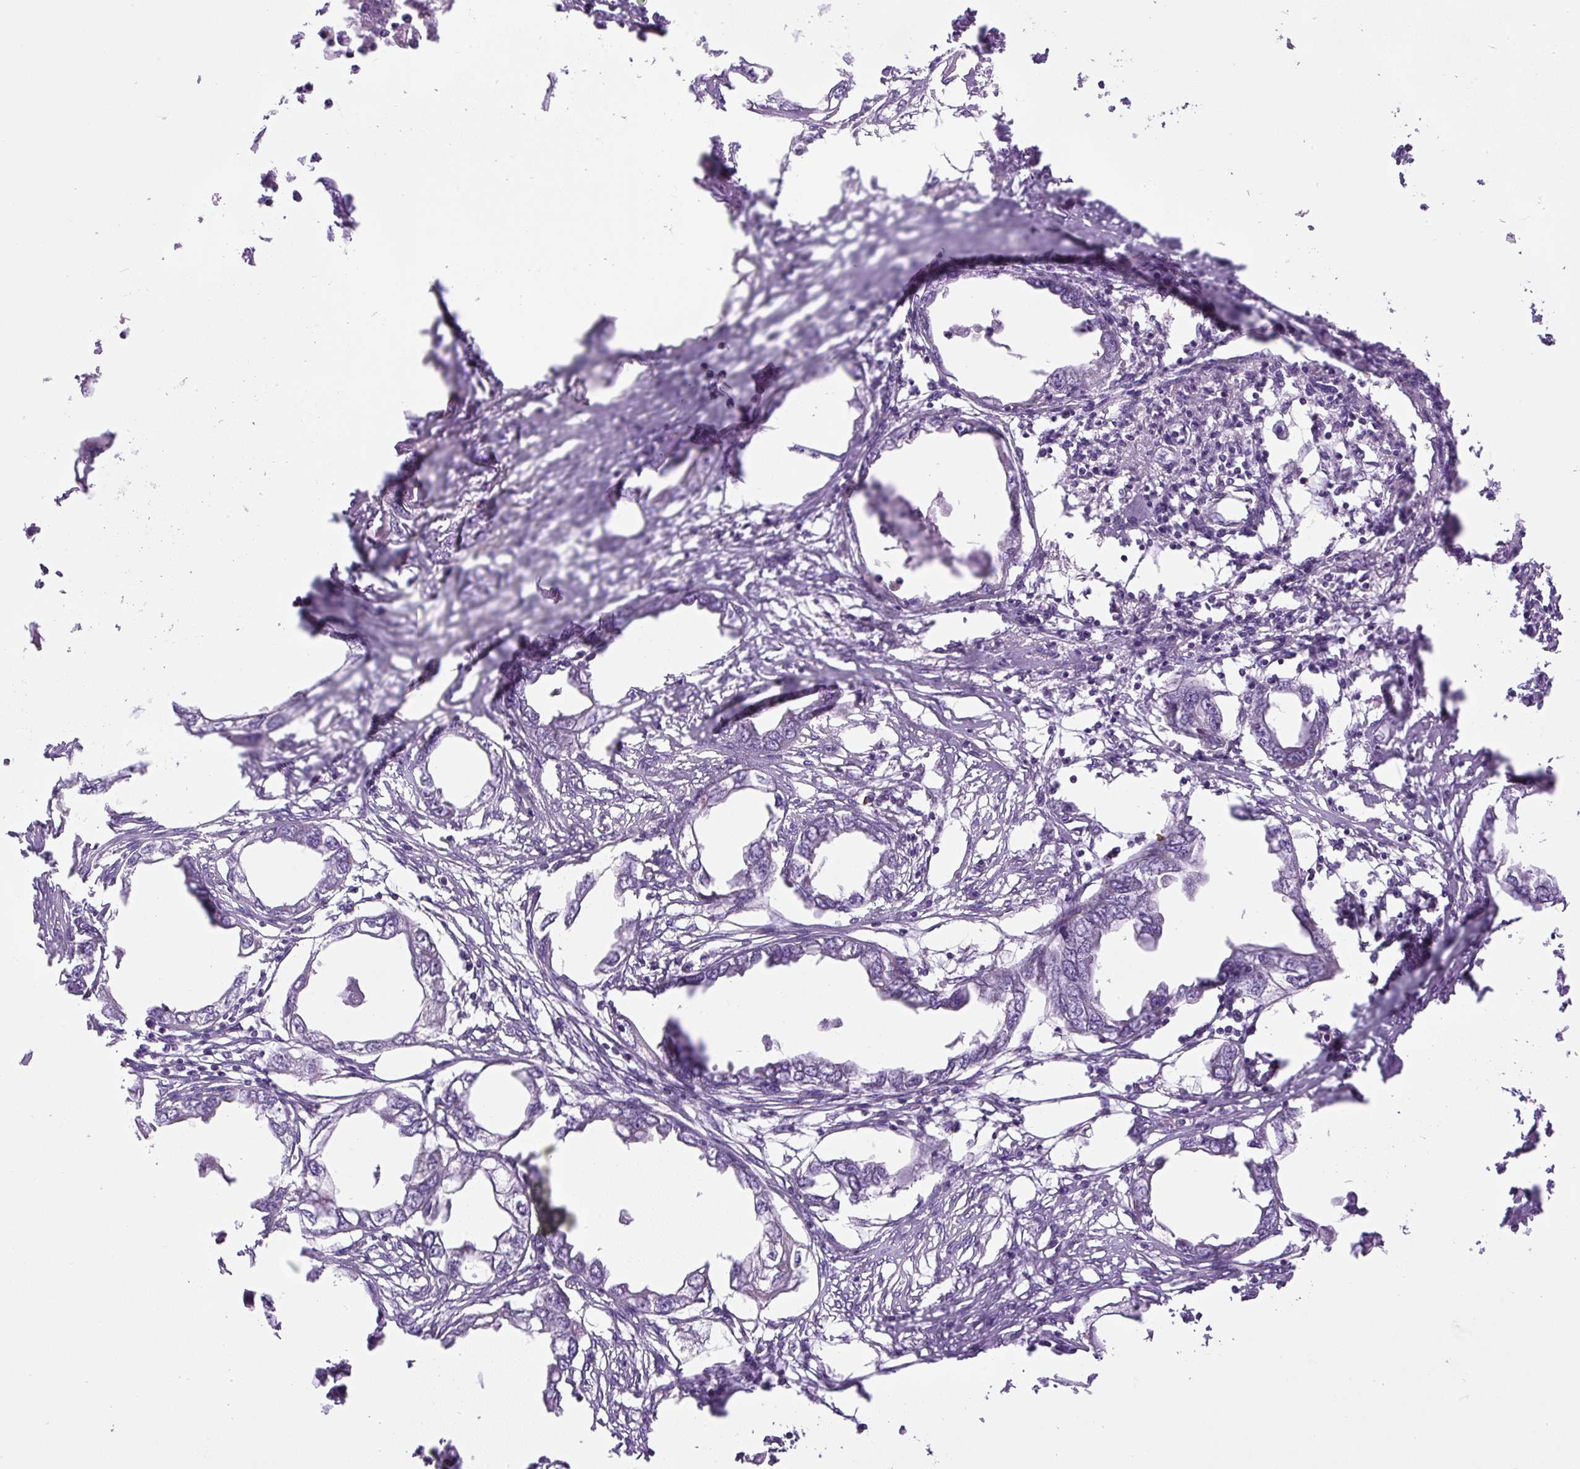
{"staining": {"intensity": "negative", "quantity": "none", "location": "none"}, "tissue": "endometrial cancer", "cell_type": "Tumor cells", "image_type": "cancer", "snomed": [{"axis": "morphology", "description": "Adenocarcinoma, NOS"}, {"axis": "morphology", "description": "Adenocarcinoma, metastatic, NOS"}, {"axis": "topography", "description": "Adipose tissue"}, {"axis": "topography", "description": "Endometrium"}], "caption": "Tumor cells are negative for protein expression in human endometrial cancer (metastatic adenocarcinoma). (DAB (3,3'-diaminobenzidine) immunohistochemistry (IHC), high magnification).", "gene": "ZNF547", "patient": {"sex": "female", "age": 67}}